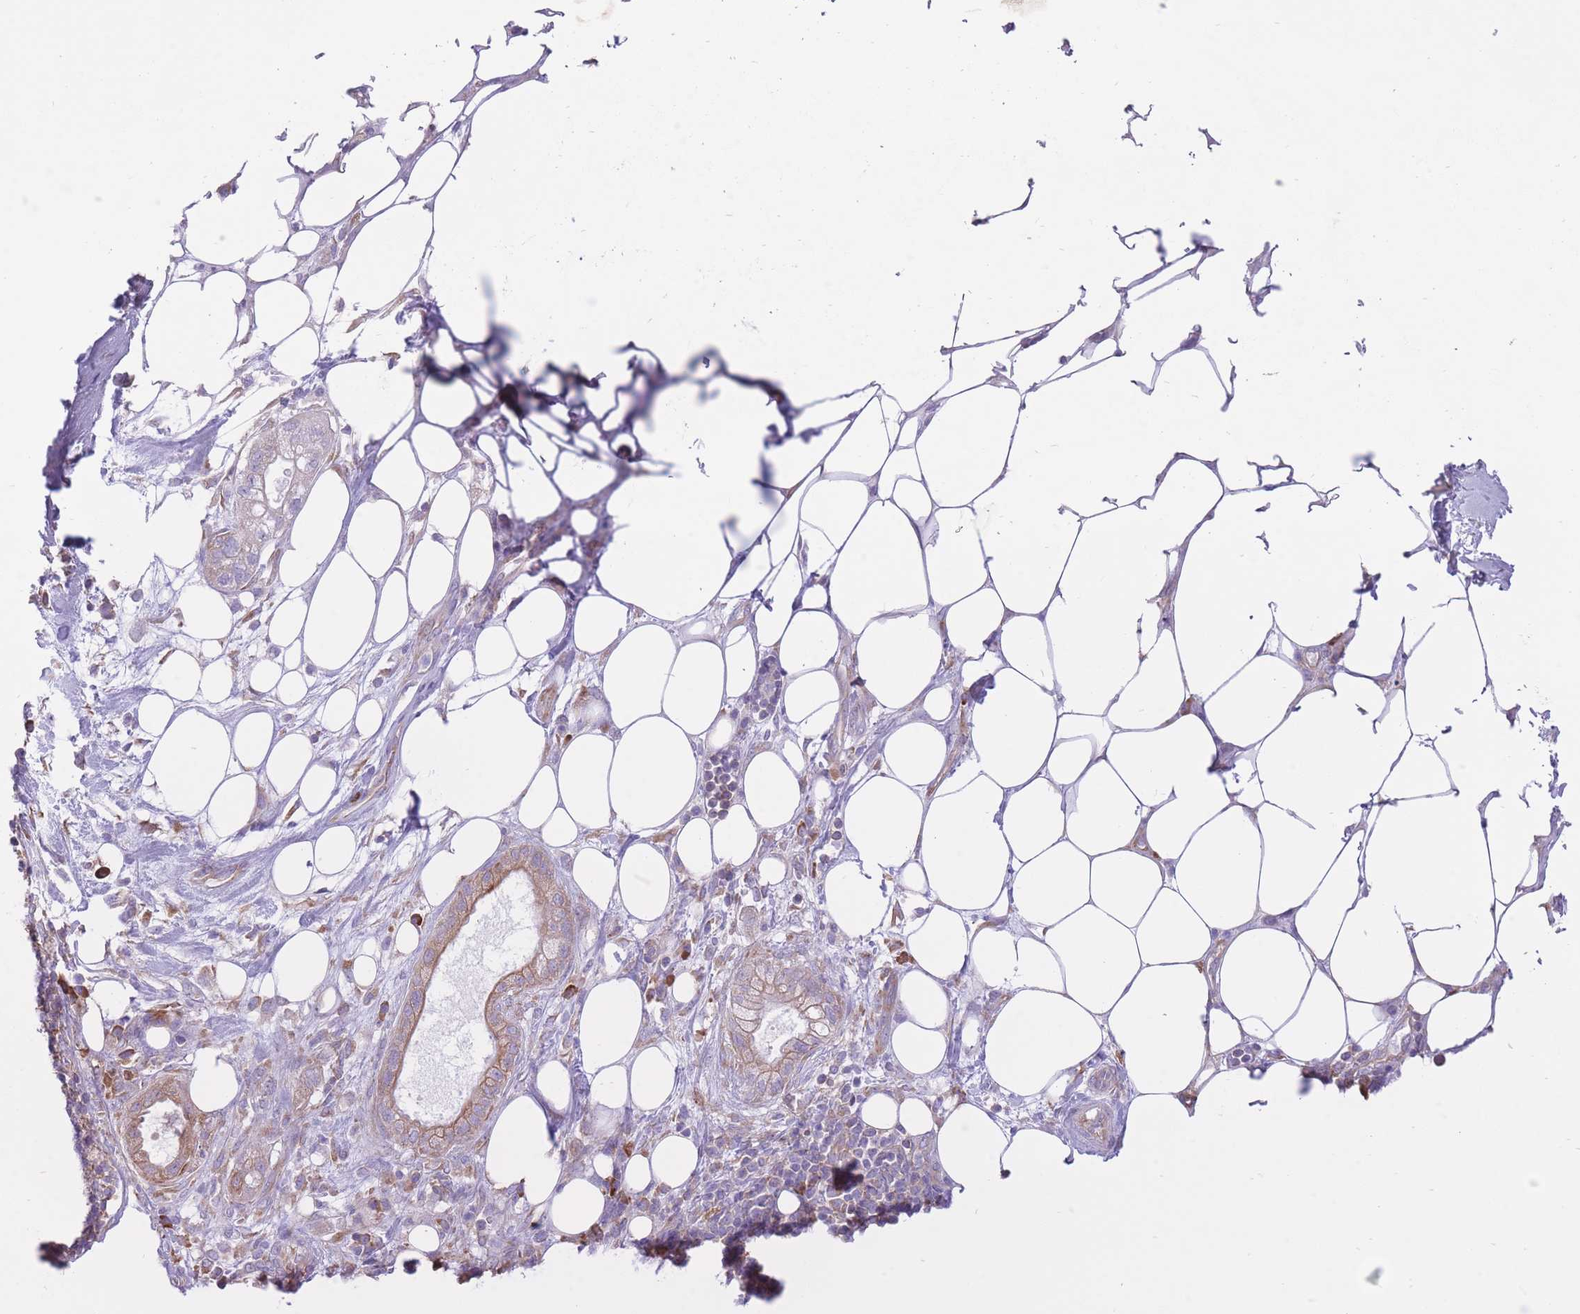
{"staining": {"intensity": "moderate", "quantity": ">75%", "location": "cytoplasmic/membranous"}, "tissue": "pancreatic cancer", "cell_type": "Tumor cells", "image_type": "cancer", "snomed": [{"axis": "morphology", "description": "Adenocarcinoma, NOS"}, {"axis": "topography", "description": "Pancreas"}], "caption": "An immunohistochemistry (IHC) histopathology image of tumor tissue is shown. Protein staining in brown highlights moderate cytoplasmic/membranous positivity in adenocarcinoma (pancreatic) within tumor cells.", "gene": "ZNF501", "patient": {"sex": "male", "age": 44}}